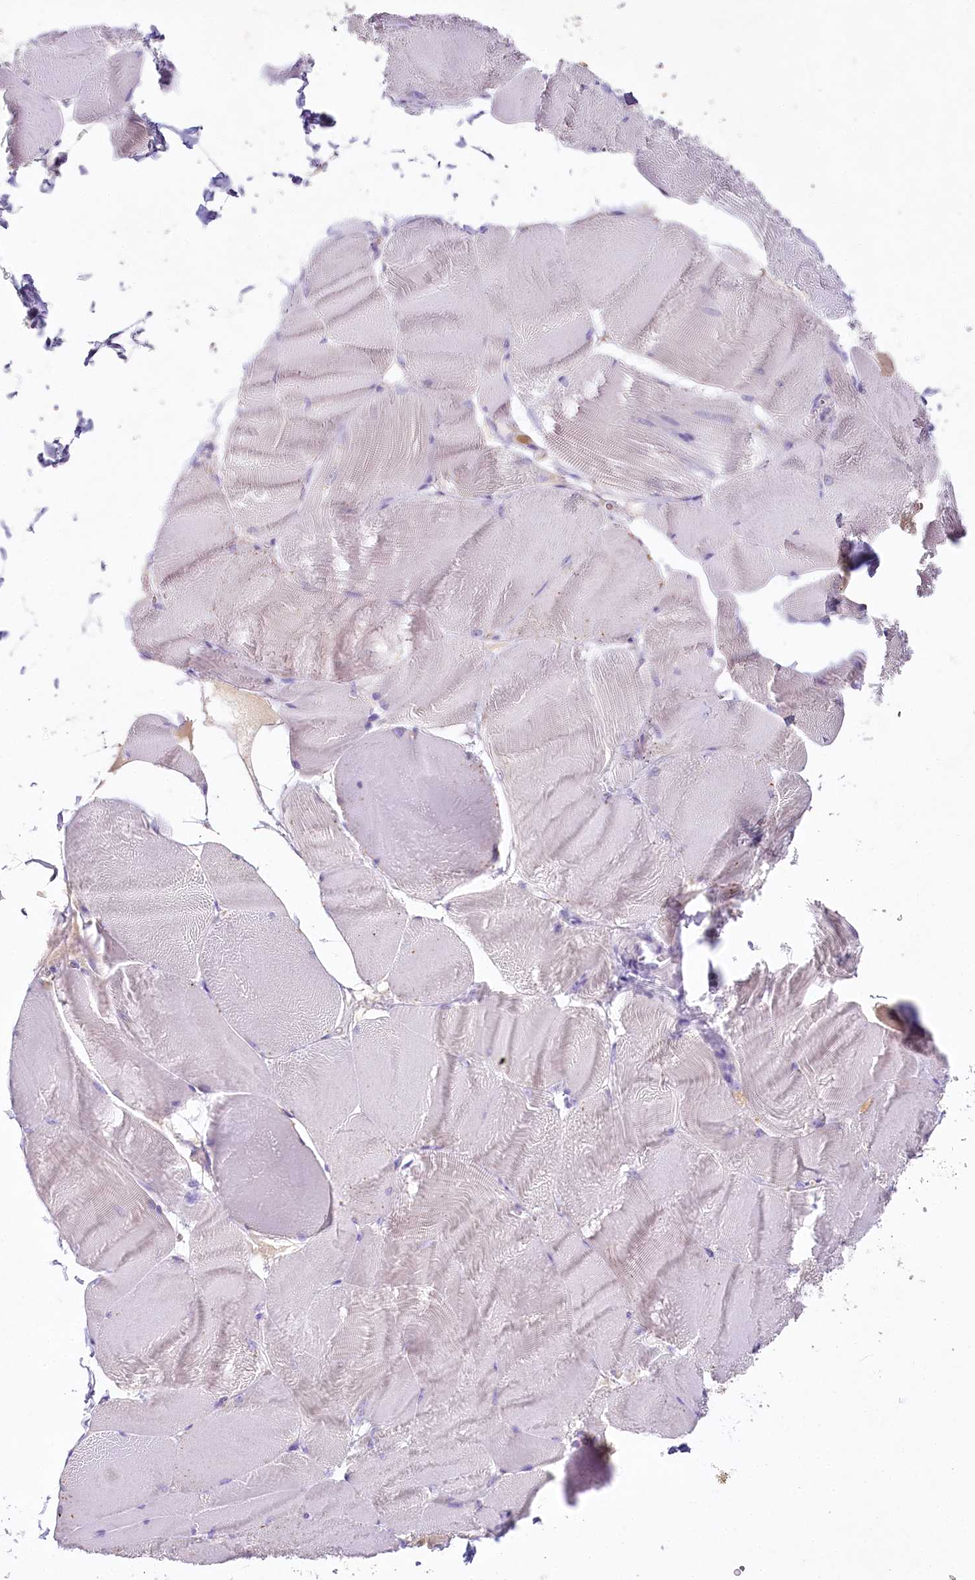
{"staining": {"intensity": "negative", "quantity": "none", "location": "none"}, "tissue": "skeletal muscle", "cell_type": "Myocytes", "image_type": "normal", "snomed": [{"axis": "morphology", "description": "Normal tissue, NOS"}, {"axis": "morphology", "description": "Basal cell carcinoma"}, {"axis": "topography", "description": "Skeletal muscle"}], "caption": "The photomicrograph demonstrates no significant expression in myocytes of skeletal muscle. (IHC, brightfield microscopy, high magnification).", "gene": "HPD", "patient": {"sex": "female", "age": 64}}